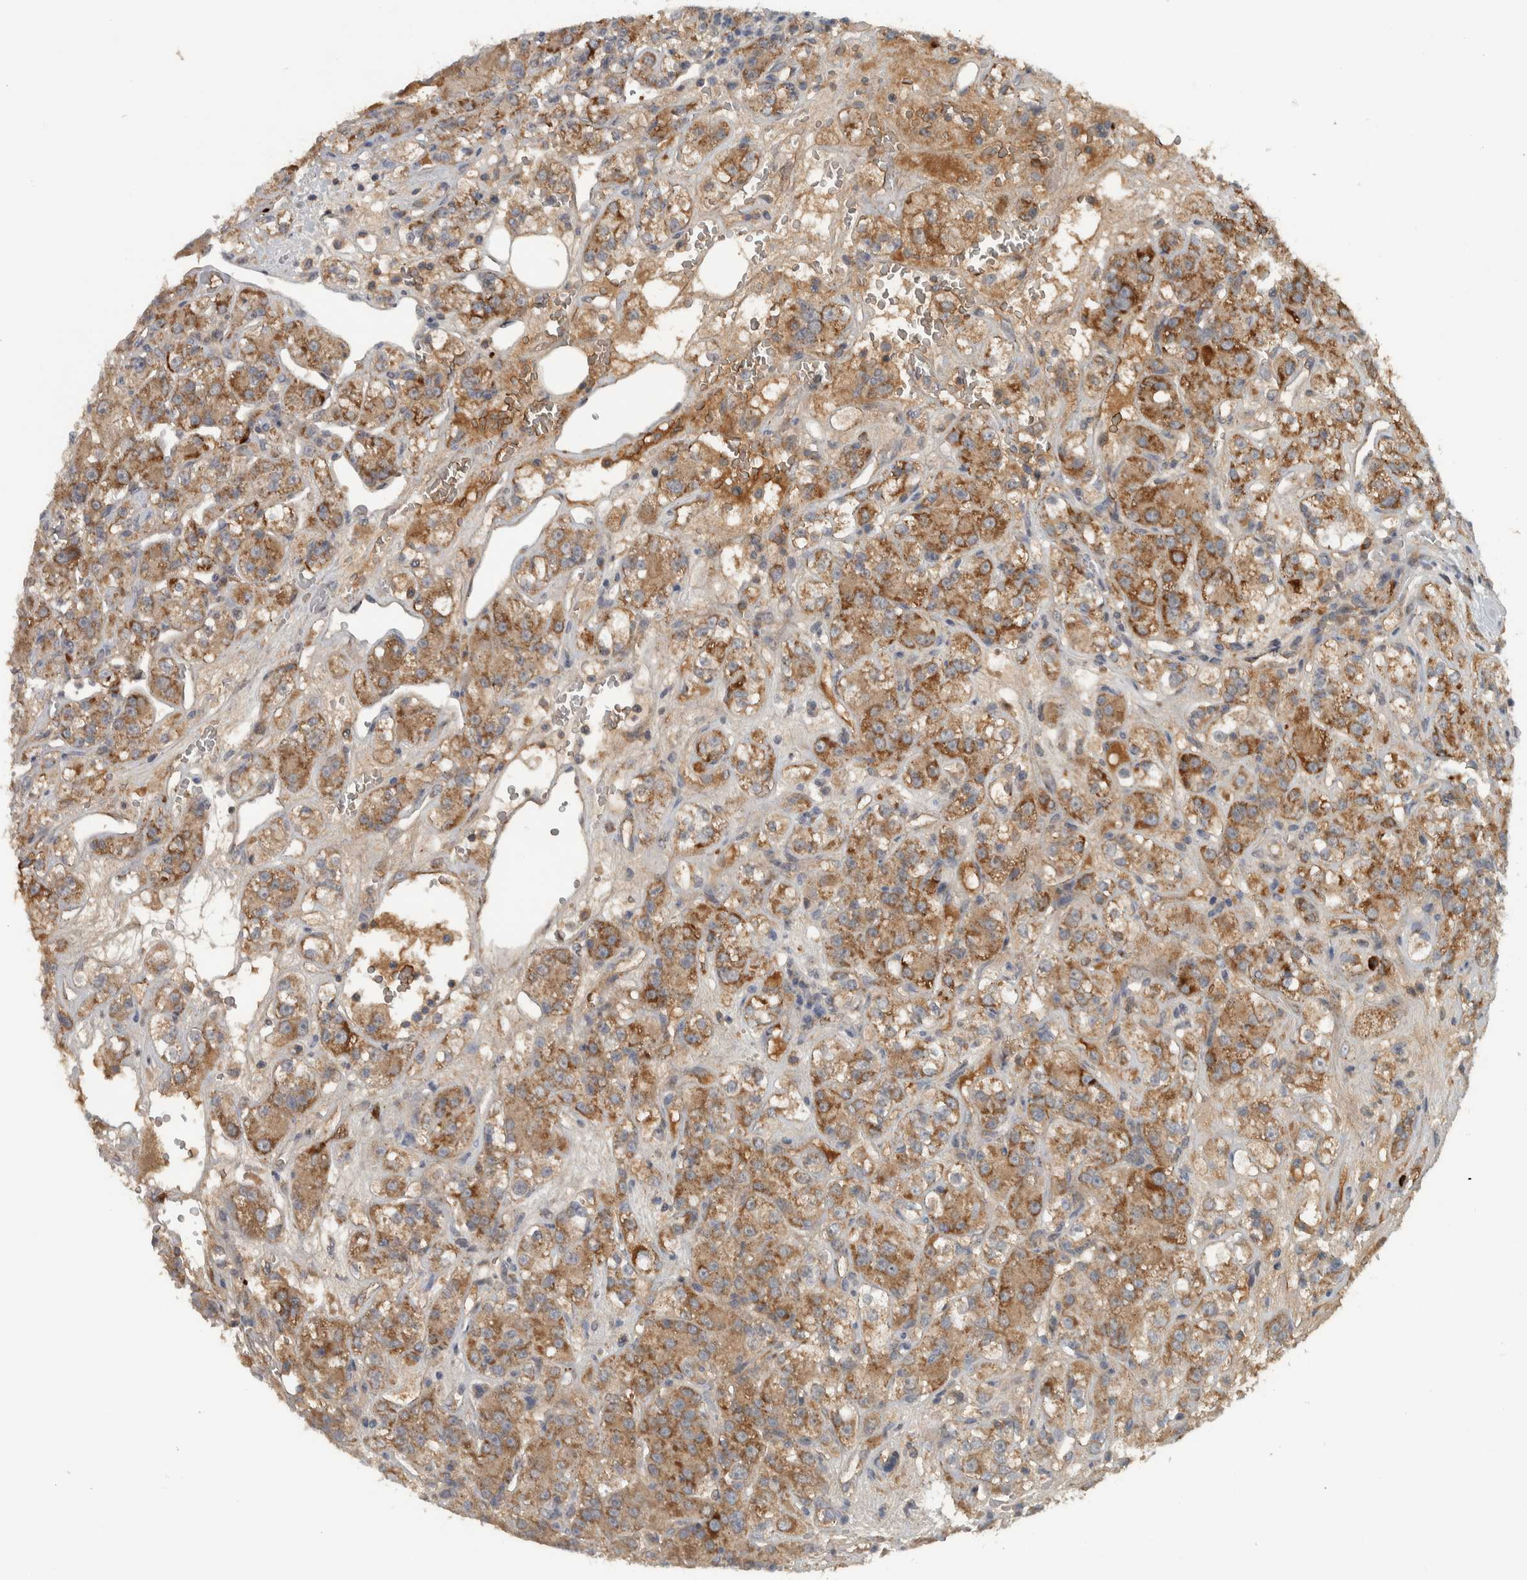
{"staining": {"intensity": "moderate", "quantity": ">75%", "location": "cytoplasmic/membranous"}, "tissue": "renal cancer", "cell_type": "Tumor cells", "image_type": "cancer", "snomed": [{"axis": "morphology", "description": "Normal tissue, NOS"}, {"axis": "morphology", "description": "Adenocarcinoma, NOS"}, {"axis": "topography", "description": "Kidney"}], "caption": "Renal cancer tissue displays moderate cytoplasmic/membranous staining in approximately >75% of tumor cells", "gene": "LBHD1", "patient": {"sex": "male", "age": 61}}